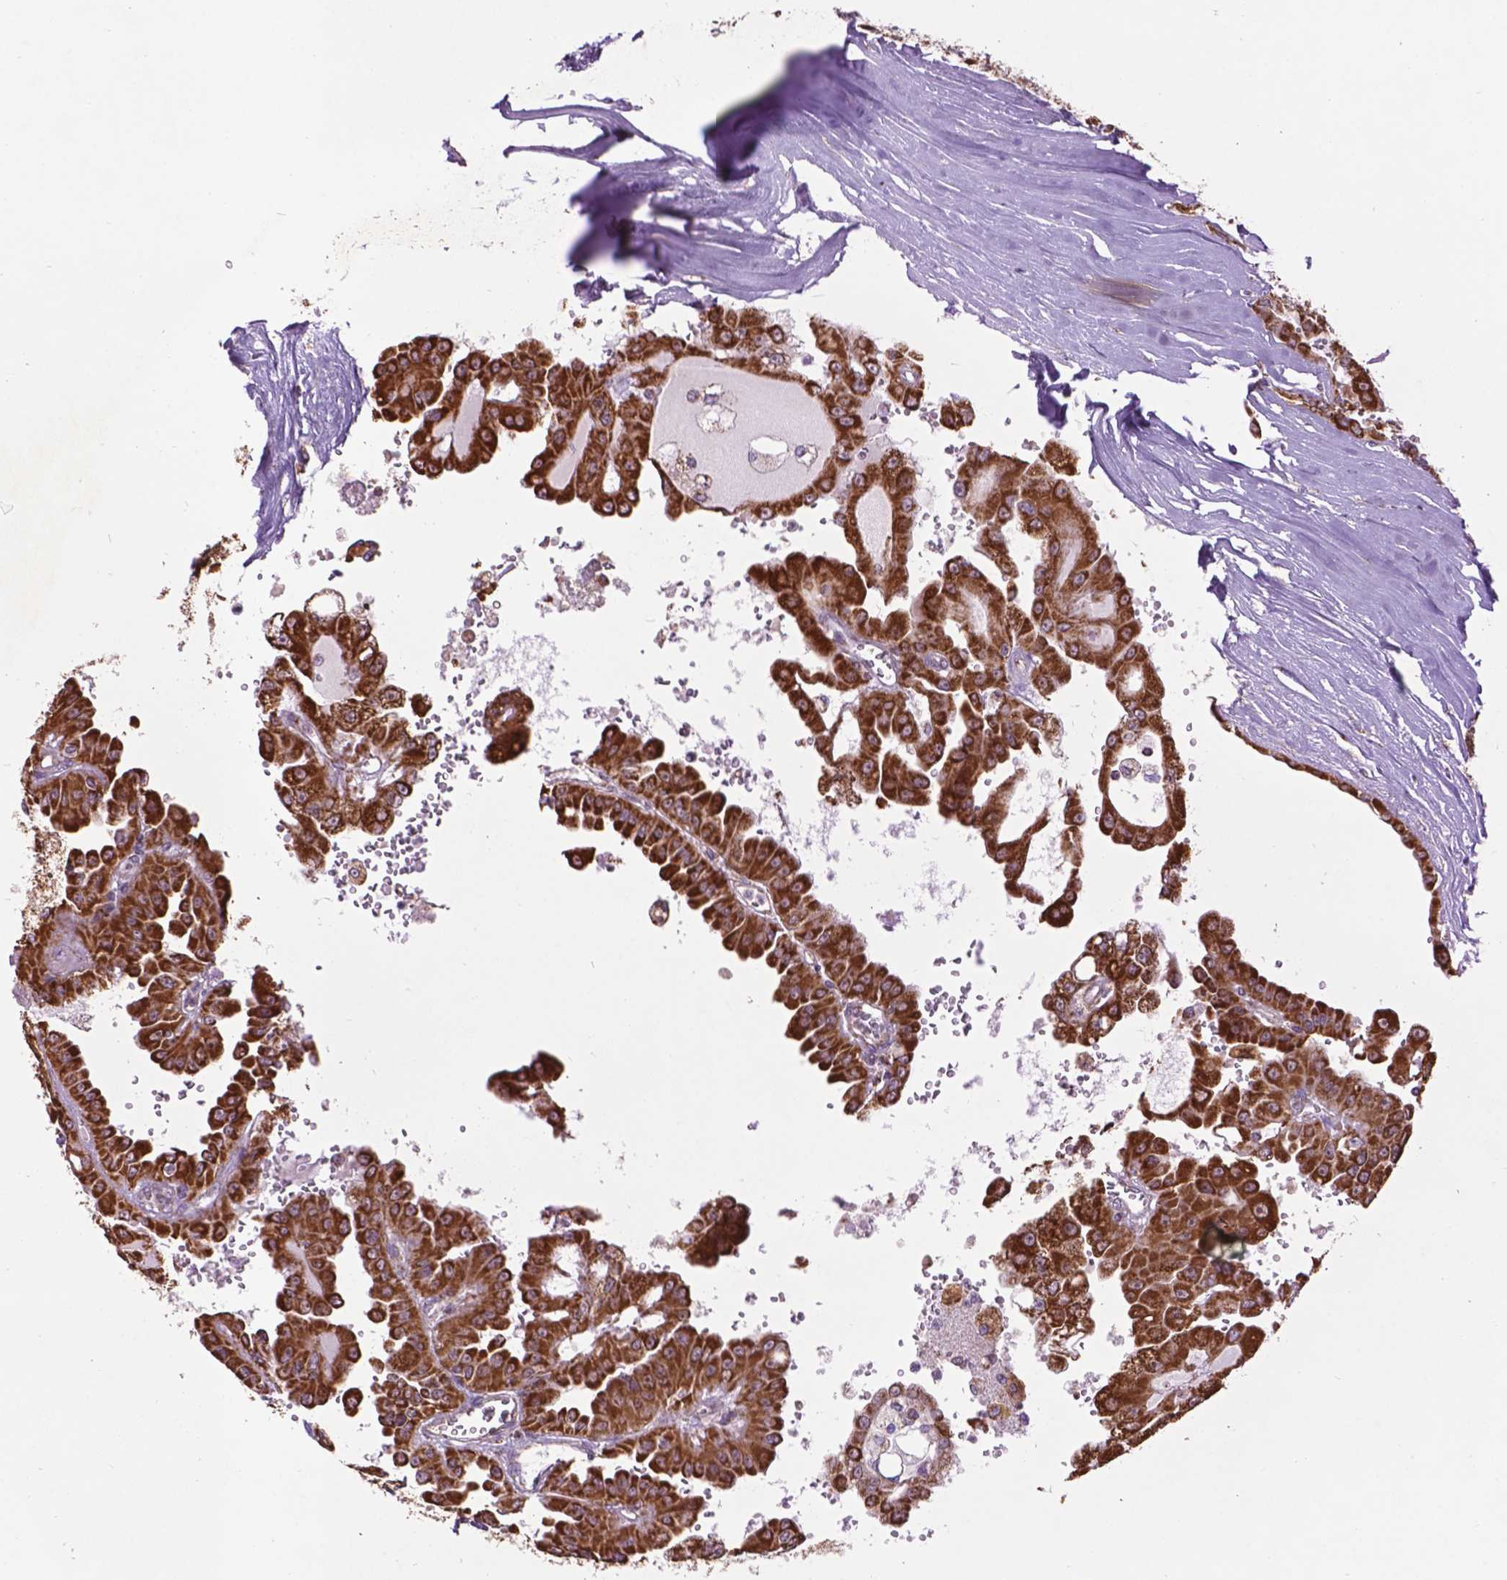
{"staining": {"intensity": "strong", "quantity": ">75%", "location": "cytoplasmic/membranous"}, "tissue": "renal cancer", "cell_type": "Tumor cells", "image_type": "cancer", "snomed": [{"axis": "morphology", "description": "Adenocarcinoma, NOS"}, {"axis": "topography", "description": "Kidney"}], "caption": "Immunohistochemical staining of adenocarcinoma (renal) demonstrates strong cytoplasmic/membranous protein positivity in approximately >75% of tumor cells.", "gene": "PYCR3", "patient": {"sex": "male", "age": 58}}